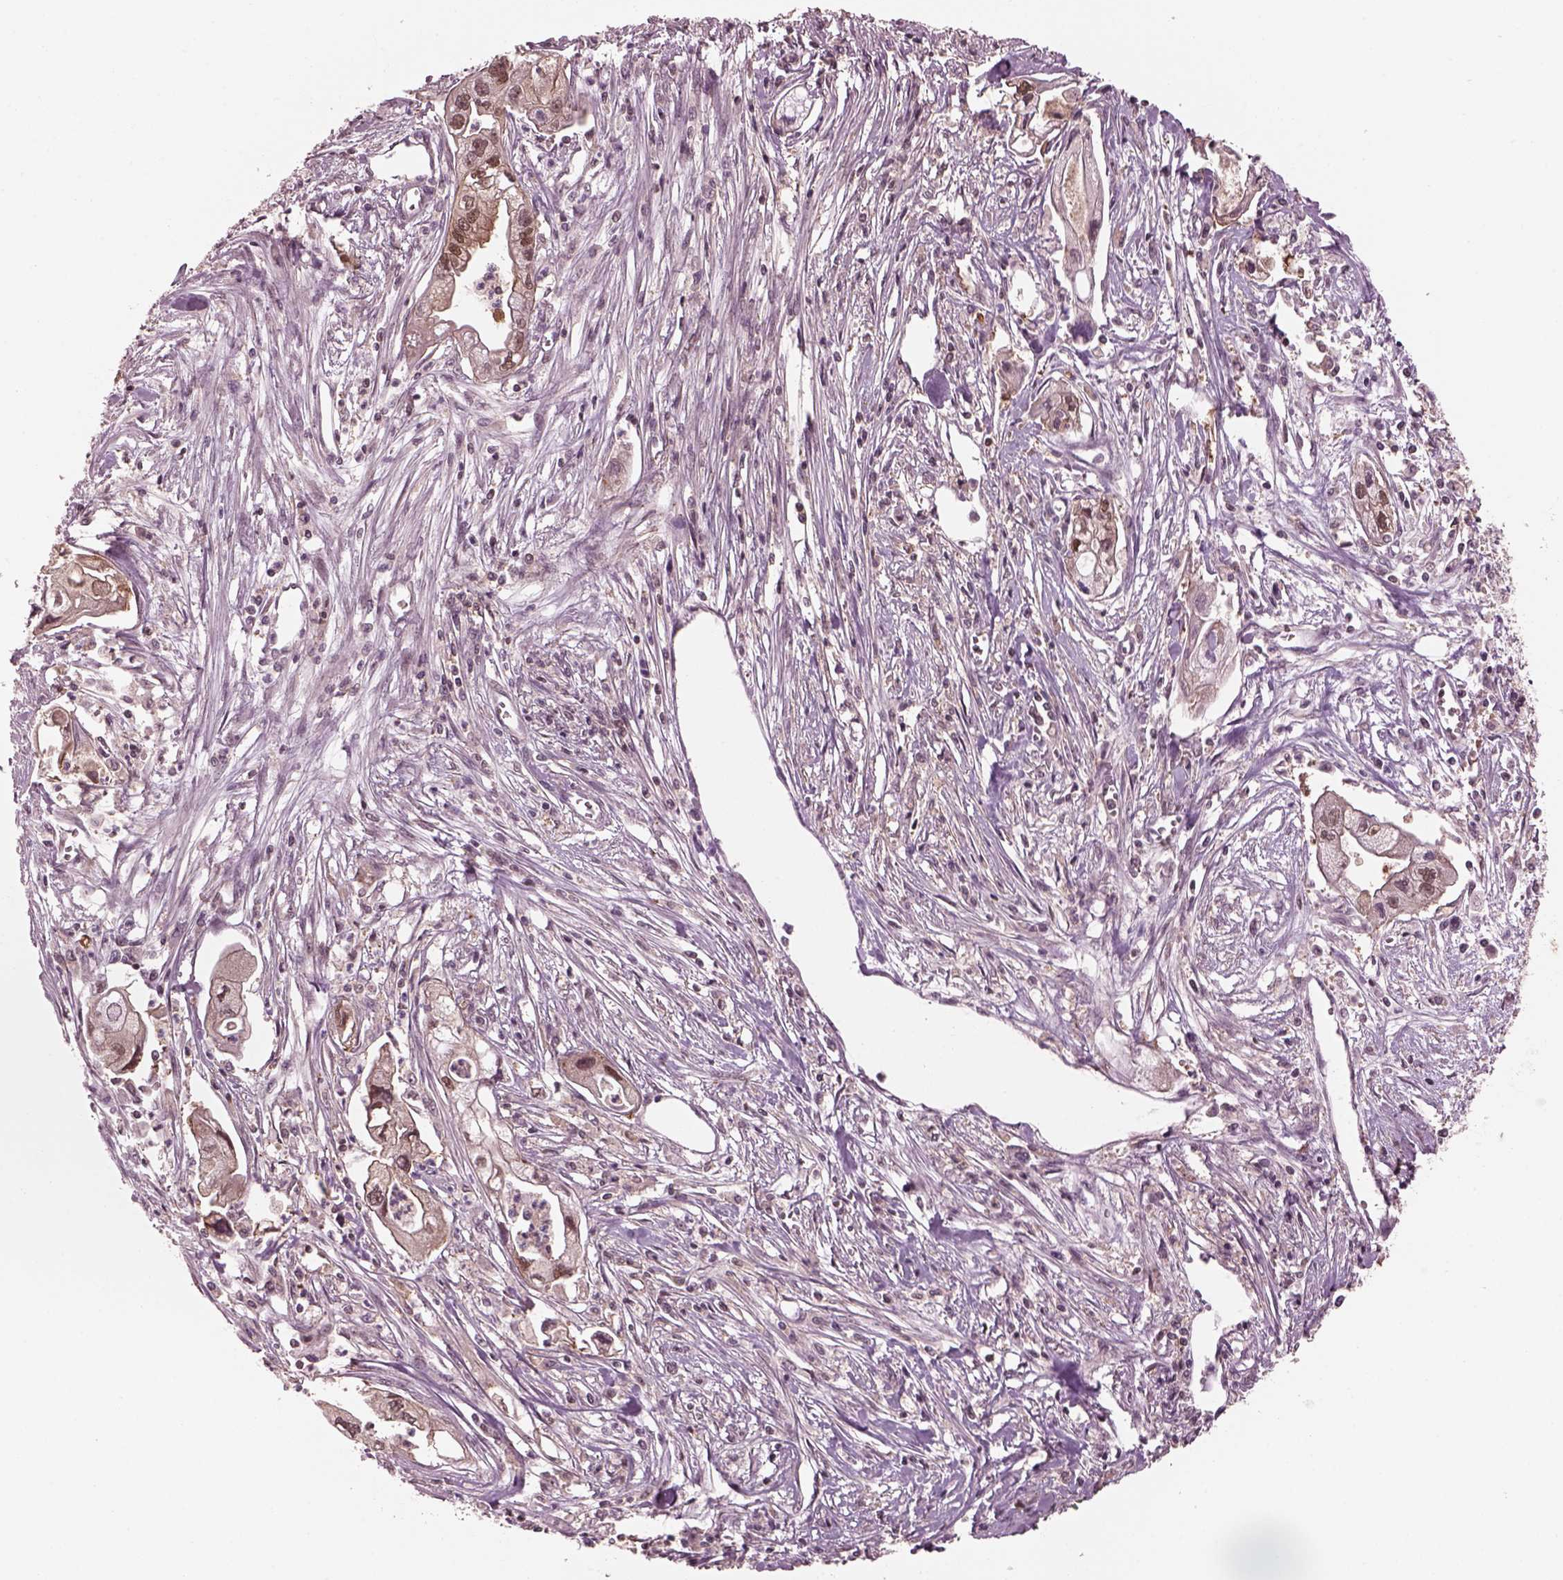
{"staining": {"intensity": "weak", "quantity": ">75%", "location": "cytoplasmic/membranous,nuclear"}, "tissue": "pancreatic cancer", "cell_type": "Tumor cells", "image_type": "cancer", "snomed": [{"axis": "morphology", "description": "Adenocarcinoma, NOS"}, {"axis": "topography", "description": "Pancreas"}], "caption": "A photomicrograph of human adenocarcinoma (pancreatic) stained for a protein demonstrates weak cytoplasmic/membranous and nuclear brown staining in tumor cells.", "gene": "SRI", "patient": {"sex": "male", "age": 70}}